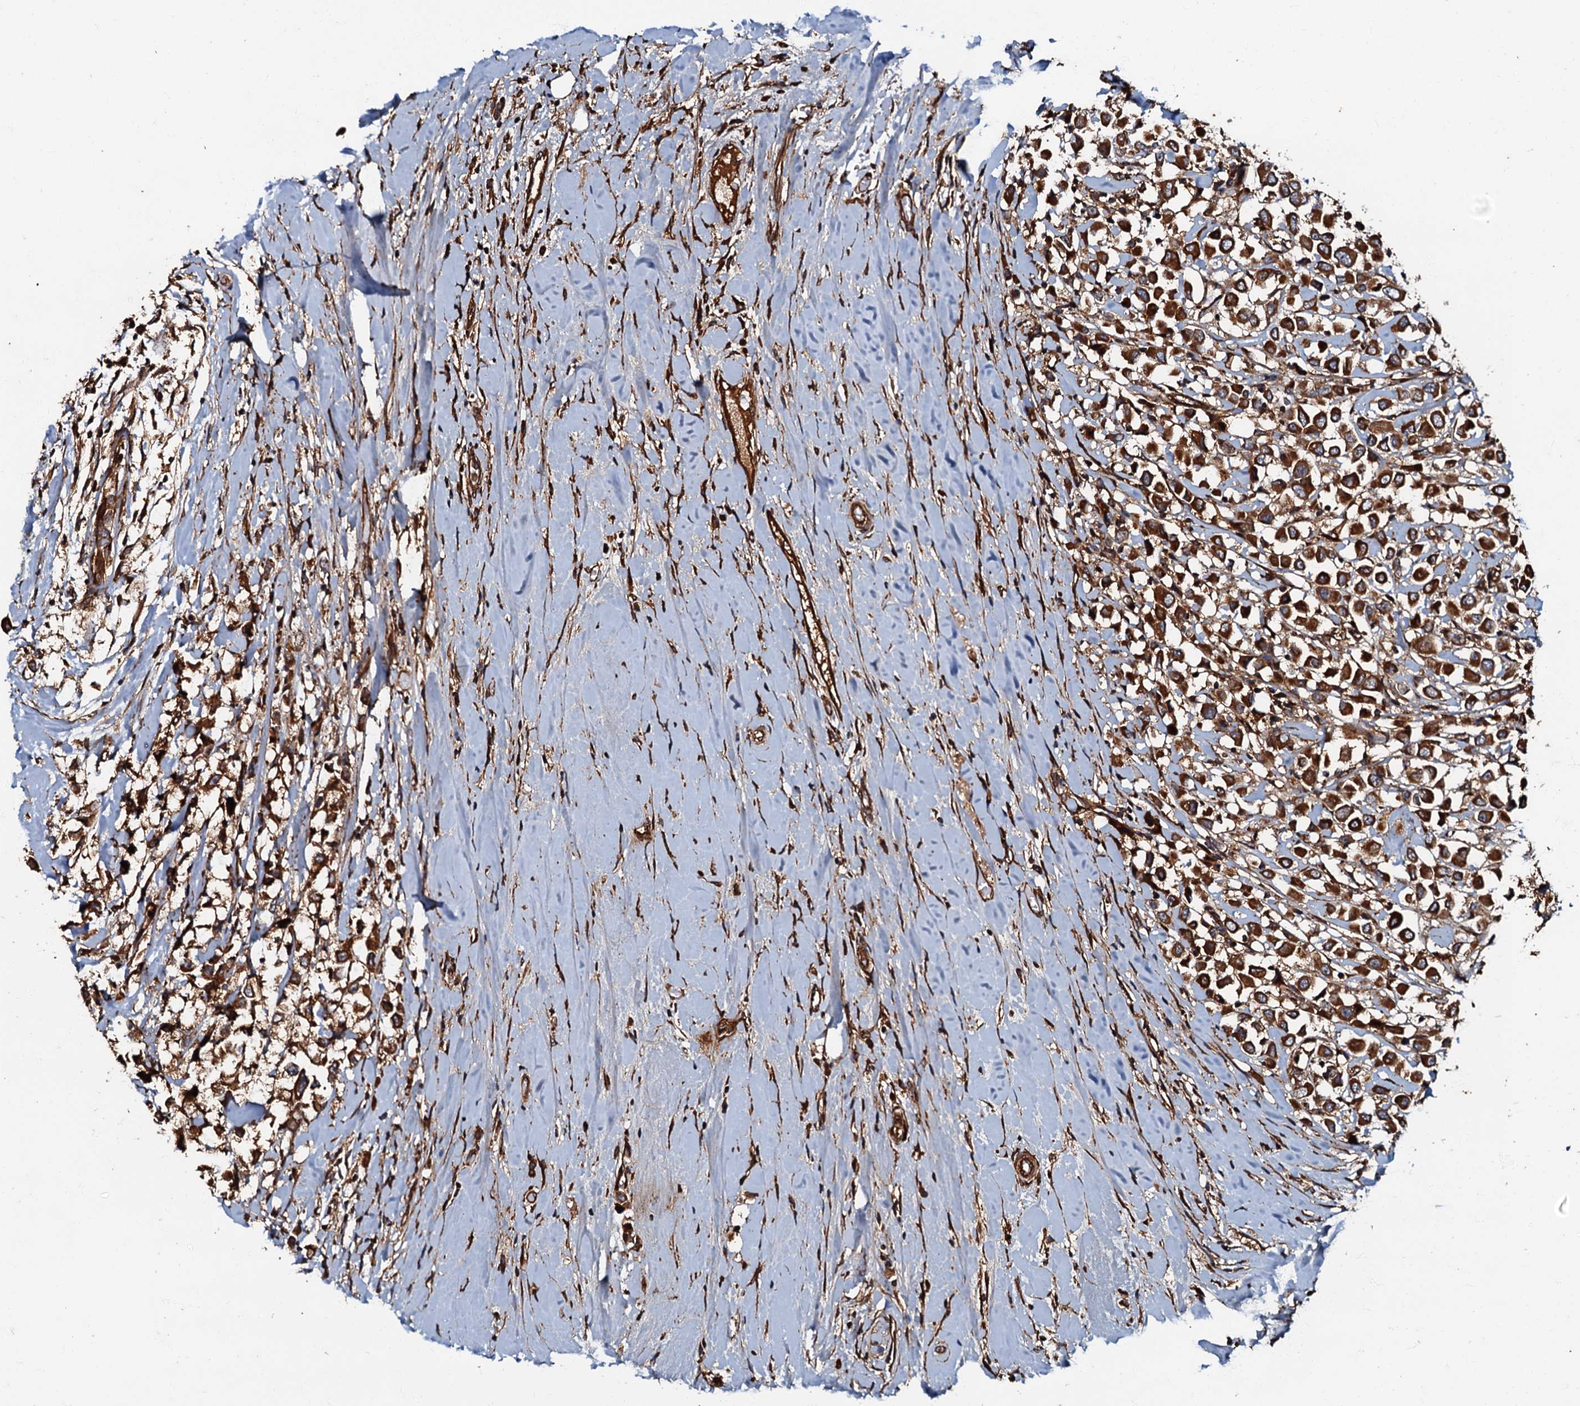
{"staining": {"intensity": "strong", "quantity": ">75%", "location": "cytoplasmic/membranous"}, "tissue": "breast cancer", "cell_type": "Tumor cells", "image_type": "cancer", "snomed": [{"axis": "morphology", "description": "Duct carcinoma"}, {"axis": "topography", "description": "Breast"}], "caption": "Protein expression analysis of breast infiltrating ductal carcinoma exhibits strong cytoplasmic/membranous positivity in approximately >75% of tumor cells. (Stains: DAB in brown, nuclei in blue, Microscopy: brightfield microscopy at high magnification).", "gene": "BLOC1S6", "patient": {"sex": "female", "age": 61}}